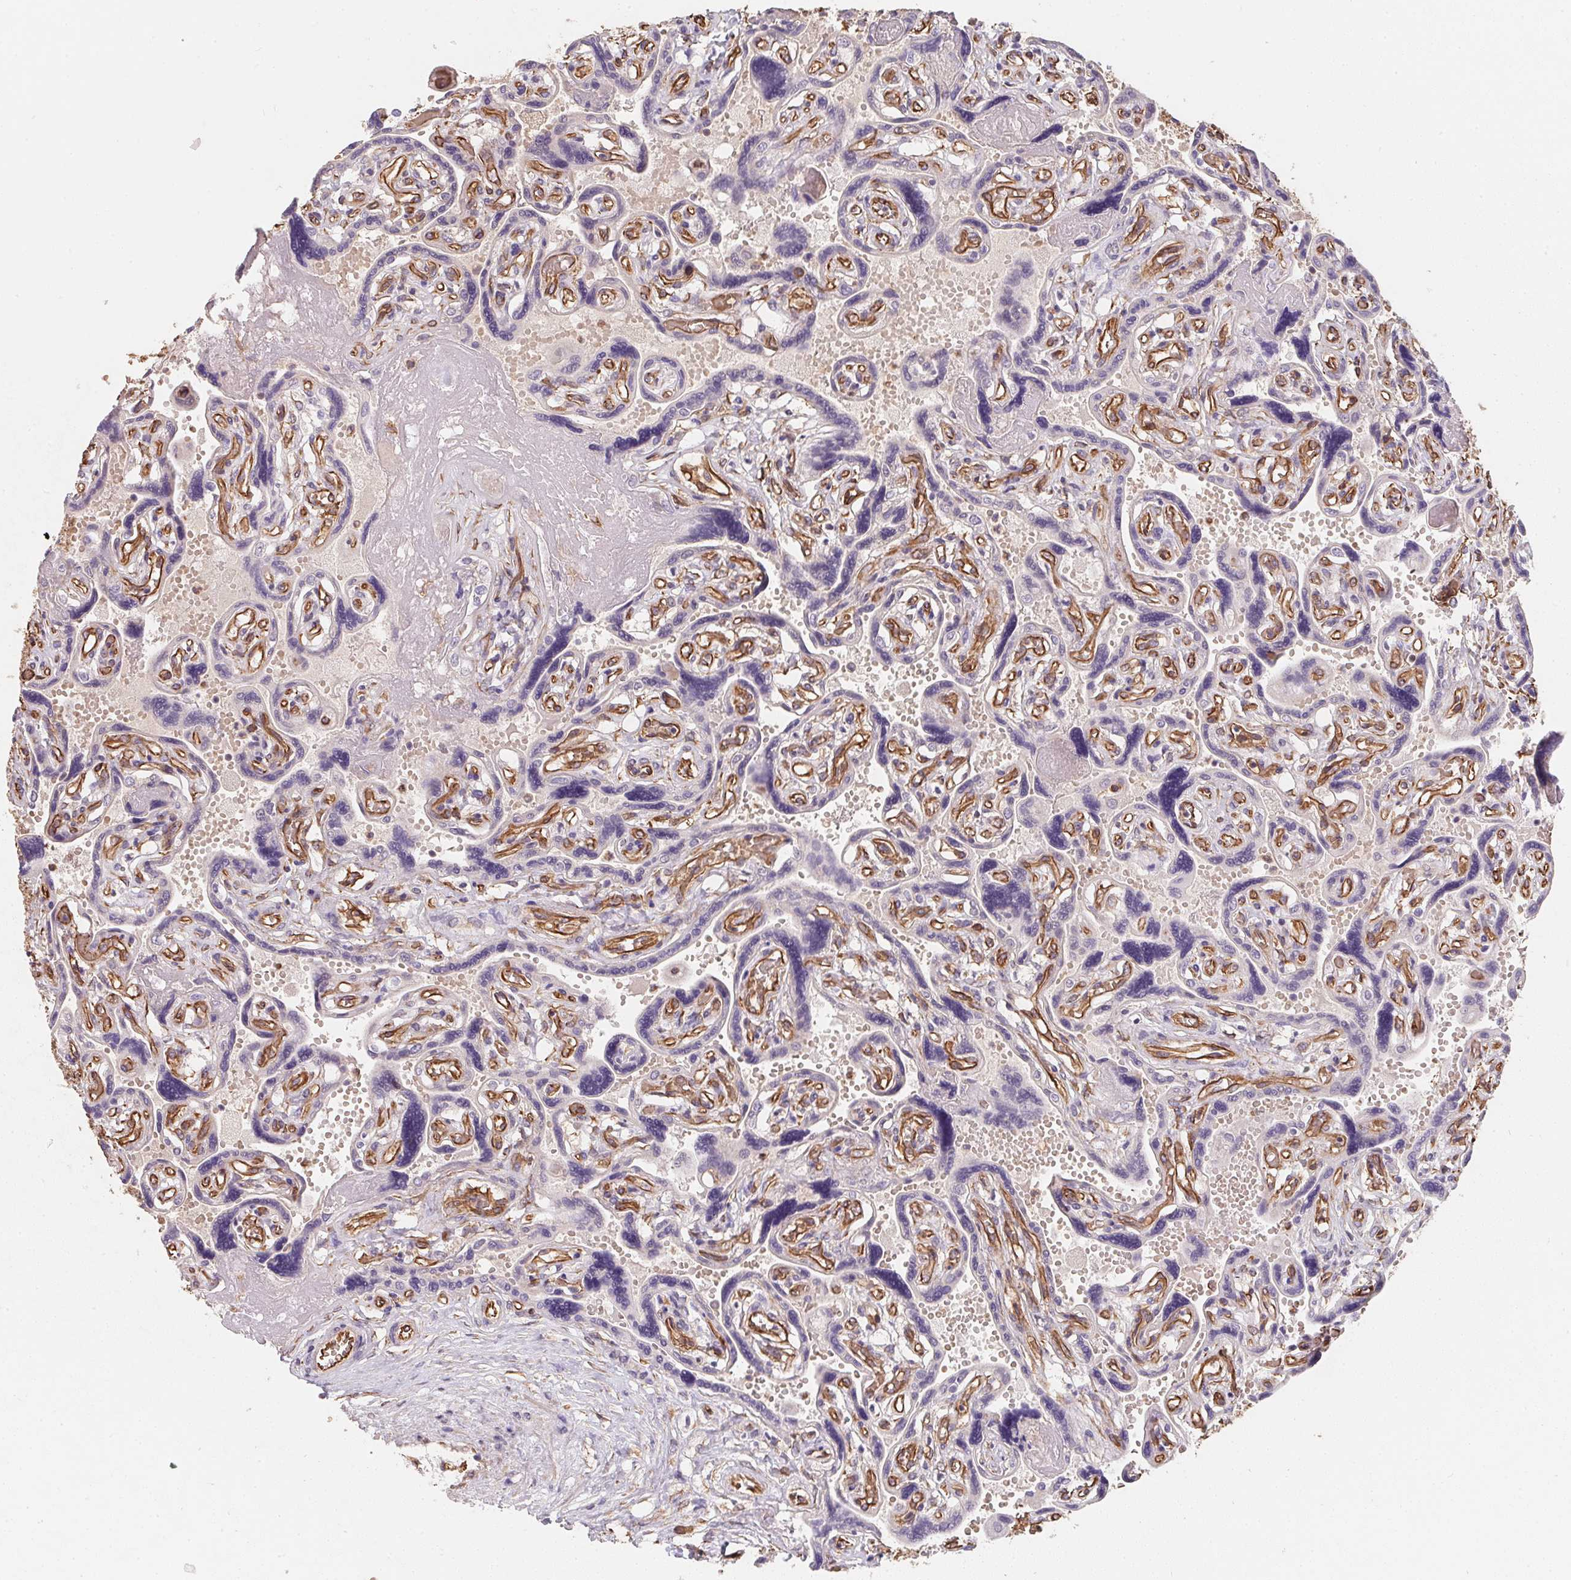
{"staining": {"intensity": "strong", "quantity": ">75%", "location": "cytoplasmic/membranous"}, "tissue": "placenta", "cell_type": "Decidual cells", "image_type": "normal", "snomed": [{"axis": "morphology", "description": "Normal tissue, NOS"}, {"axis": "topography", "description": "Placenta"}], "caption": "Immunohistochemistry (IHC) (DAB (3,3'-diaminobenzidine)) staining of benign human placenta reveals strong cytoplasmic/membranous protein positivity in approximately >75% of decidual cells. (brown staining indicates protein expression, while blue staining denotes nuclei).", "gene": "TBKBP1", "patient": {"sex": "female", "age": 32}}